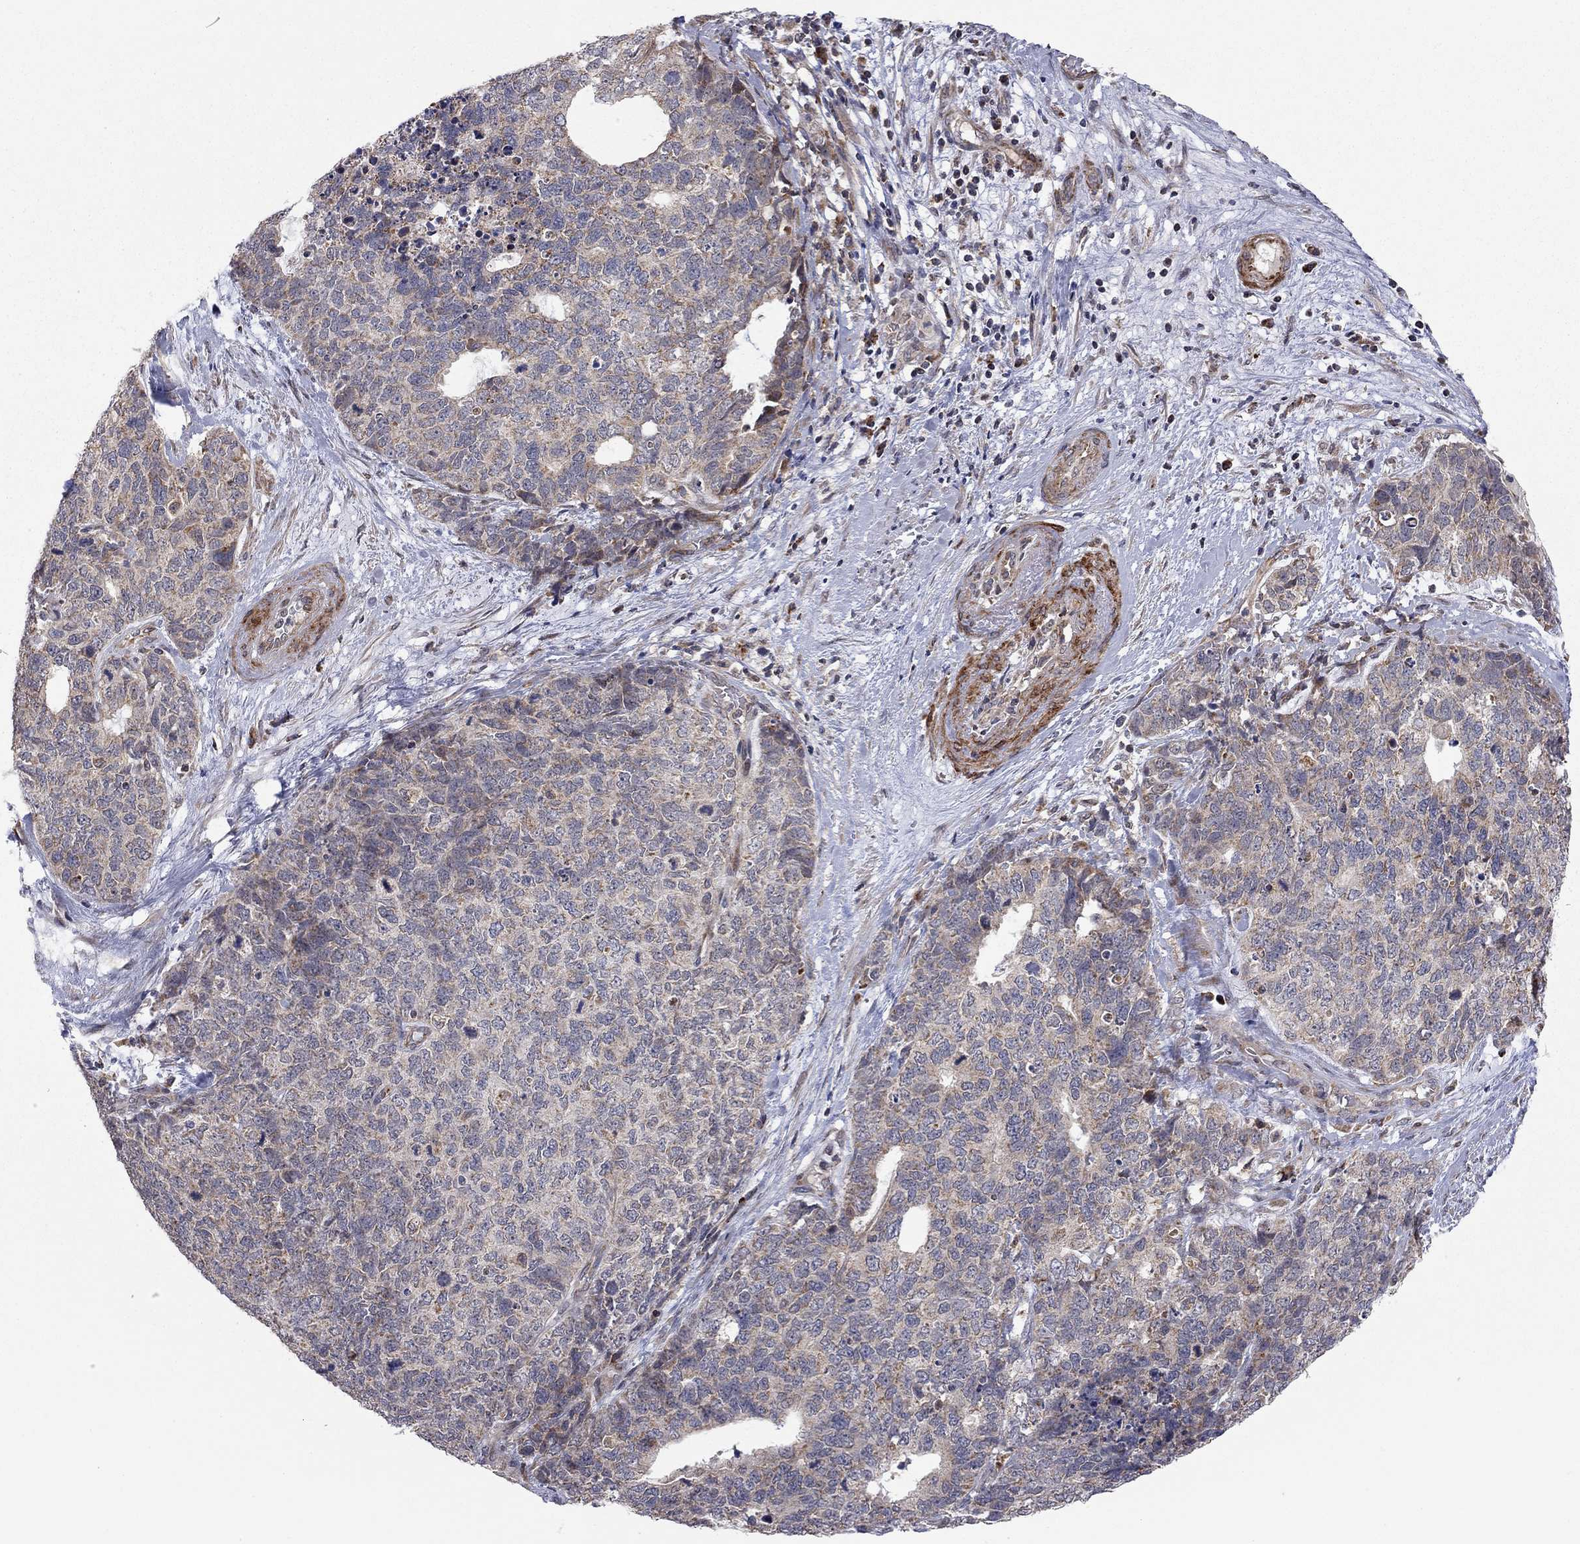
{"staining": {"intensity": "weak", "quantity": "25%-75%", "location": "cytoplasmic/membranous"}, "tissue": "cervical cancer", "cell_type": "Tumor cells", "image_type": "cancer", "snomed": [{"axis": "morphology", "description": "Squamous cell carcinoma, NOS"}, {"axis": "topography", "description": "Cervix"}], "caption": "Immunohistochemistry (IHC) image of neoplastic tissue: cervical squamous cell carcinoma stained using IHC shows low levels of weak protein expression localized specifically in the cytoplasmic/membranous of tumor cells, appearing as a cytoplasmic/membranous brown color.", "gene": "IDS", "patient": {"sex": "female", "age": 63}}